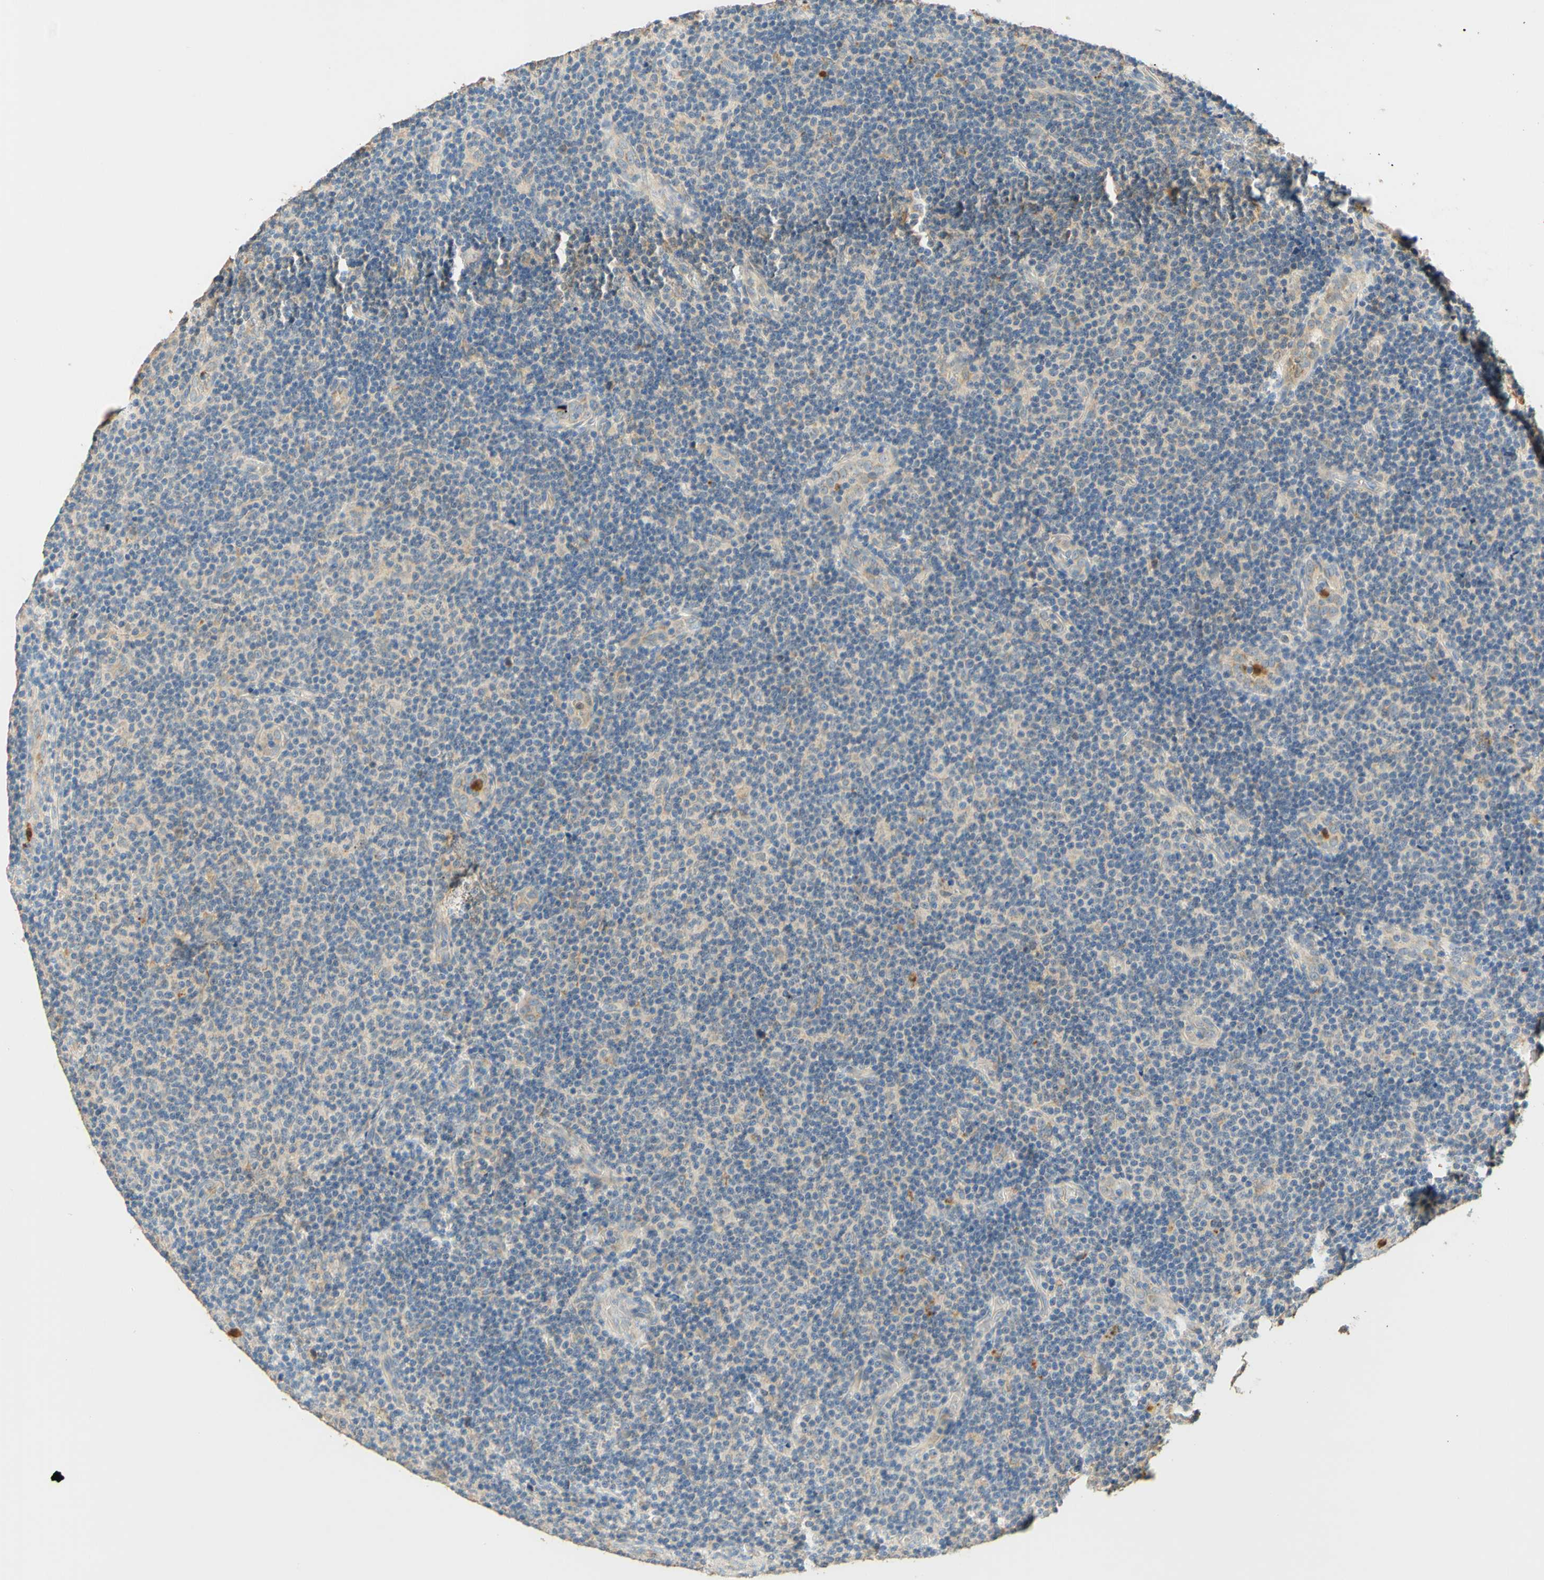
{"staining": {"intensity": "negative", "quantity": "none", "location": "none"}, "tissue": "lymphoma", "cell_type": "Tumor cells", "image_type": "cancer", "snomed": [{"axis": "morphology", "description": "Malignant lymphoma, non-Hodgkin's type, Low grade"}, {"axis": "topography", "description": "Lymph node"}], "caption": "The histopathology image shows no staining of tumor cells in low-grade malignant lymphoma, non-Hodgkin's type.", "gene": "ENTREP2", "patient": {"sex": "male", "age": 83}}